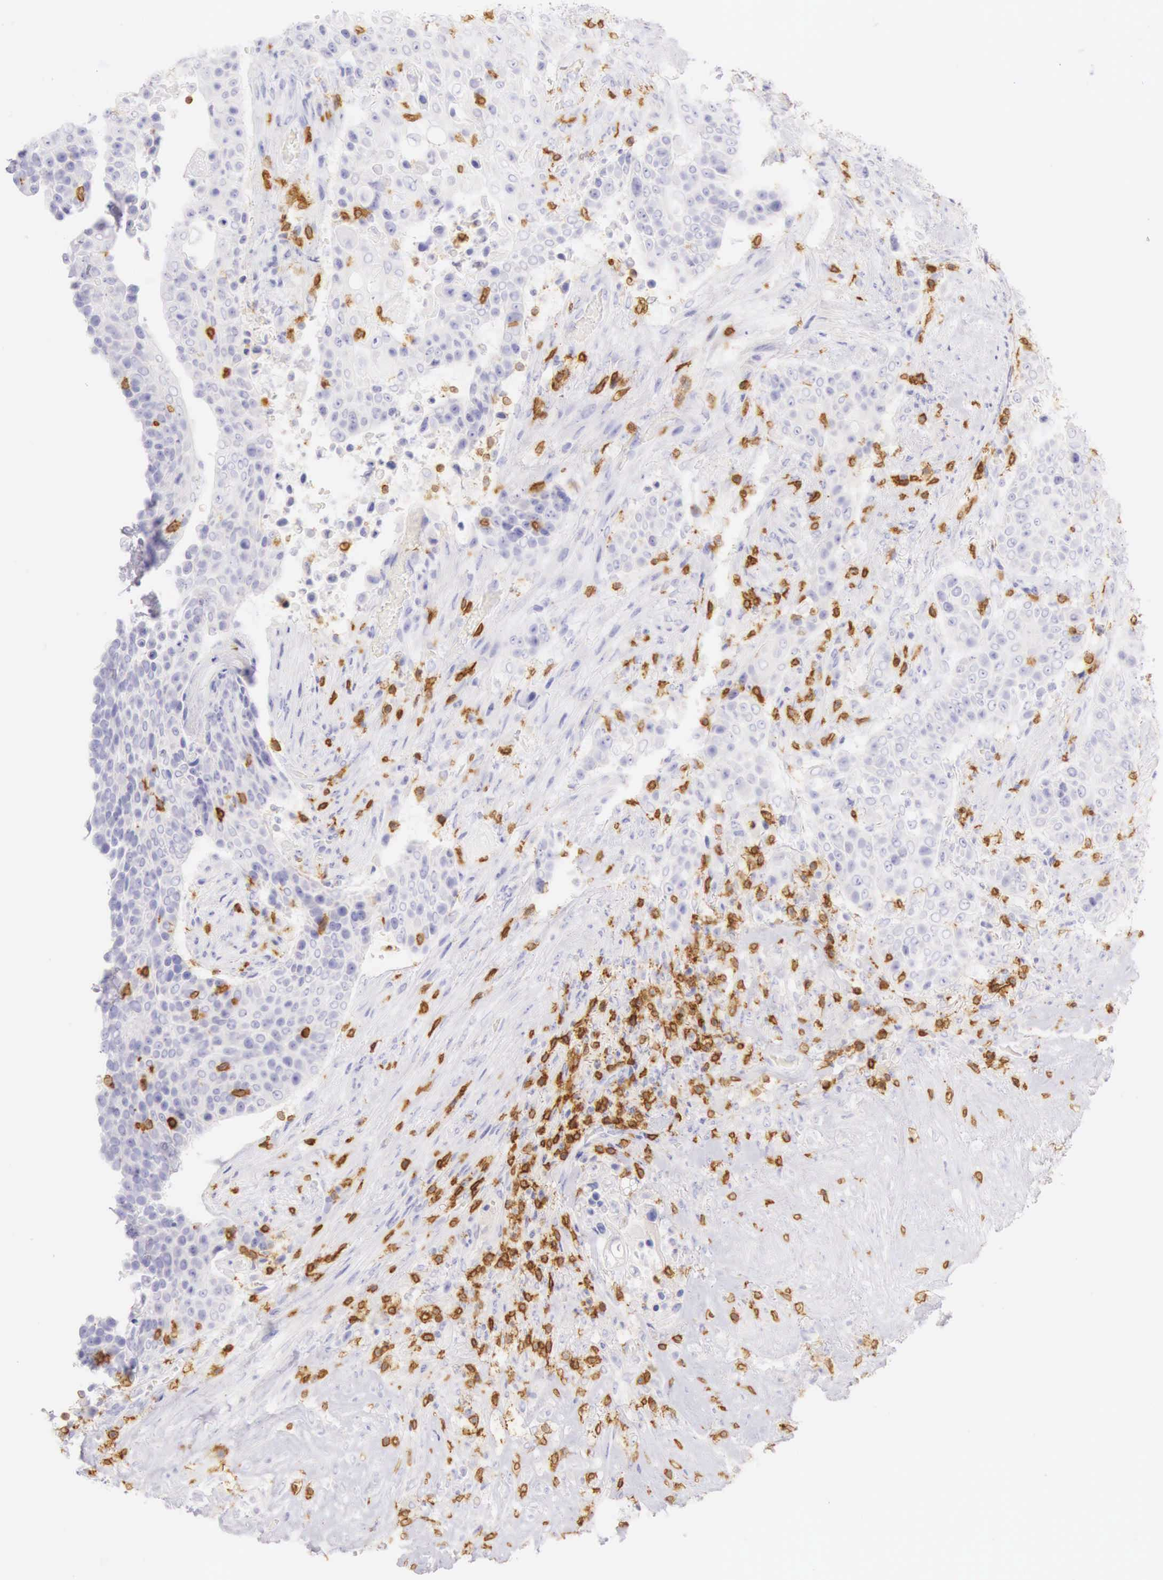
{"staining": {"intensity": "negative", "quantity": "none", "location": "none"}, "tissue": "urothelial cancer", "cell_type": "Tumor cells", "image_type": "cancer", "snomed": [{"axis": "morphology", "description": "Urothelial carcinoma, High grade"}, {"axis": "topography", "description": "Urinary bladder"}], "caption": "Tumor cells are negative for protein expression in human urothelial carcinoma (high-grade). The staining is performed using DAB brown chromogen with nuclei counter-stained in using hematoxylin.", "gene": "CD3E", "patient": {"sex": "male", "age": 74}}